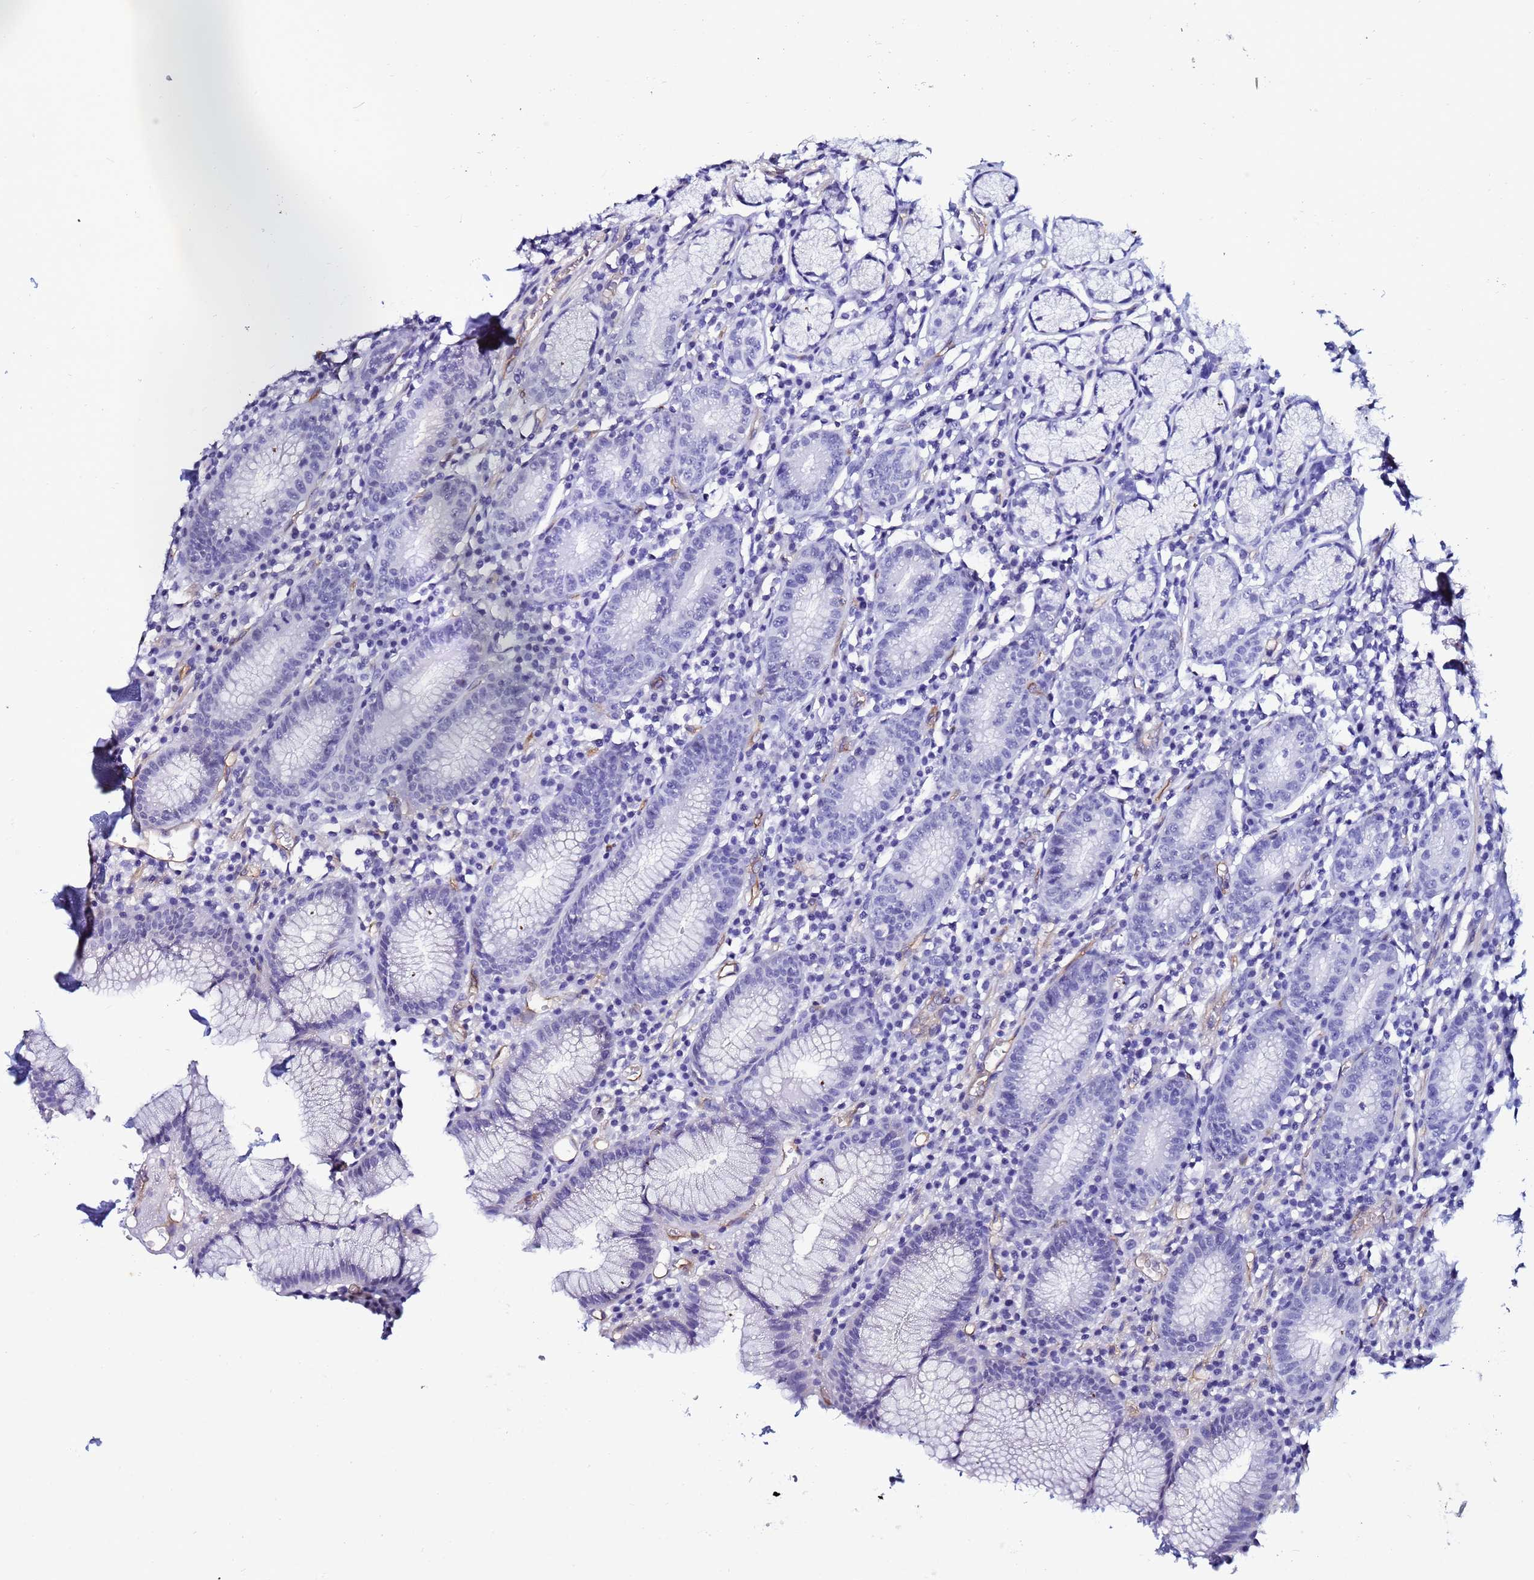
{"staining": {"intensity": "strong", "quantity": "<25%", "location": "nuclear"}, "tissue": "stomach", "cell_type": "Glandular cells", "image_type": "normal", "snomed": [{"axis": "morphology", "description": "Normal tissue, NOS"}, {"axis": "topography", "description": "Stomach"}], "caption": "Strong nuclear staining for a protein is appreciated in approximately <25% of glandular cells of unremarkable stomach using immunohistochemistry.", "gene": "DEFB104A", "patient": {"sex": "male", "age": 55}}